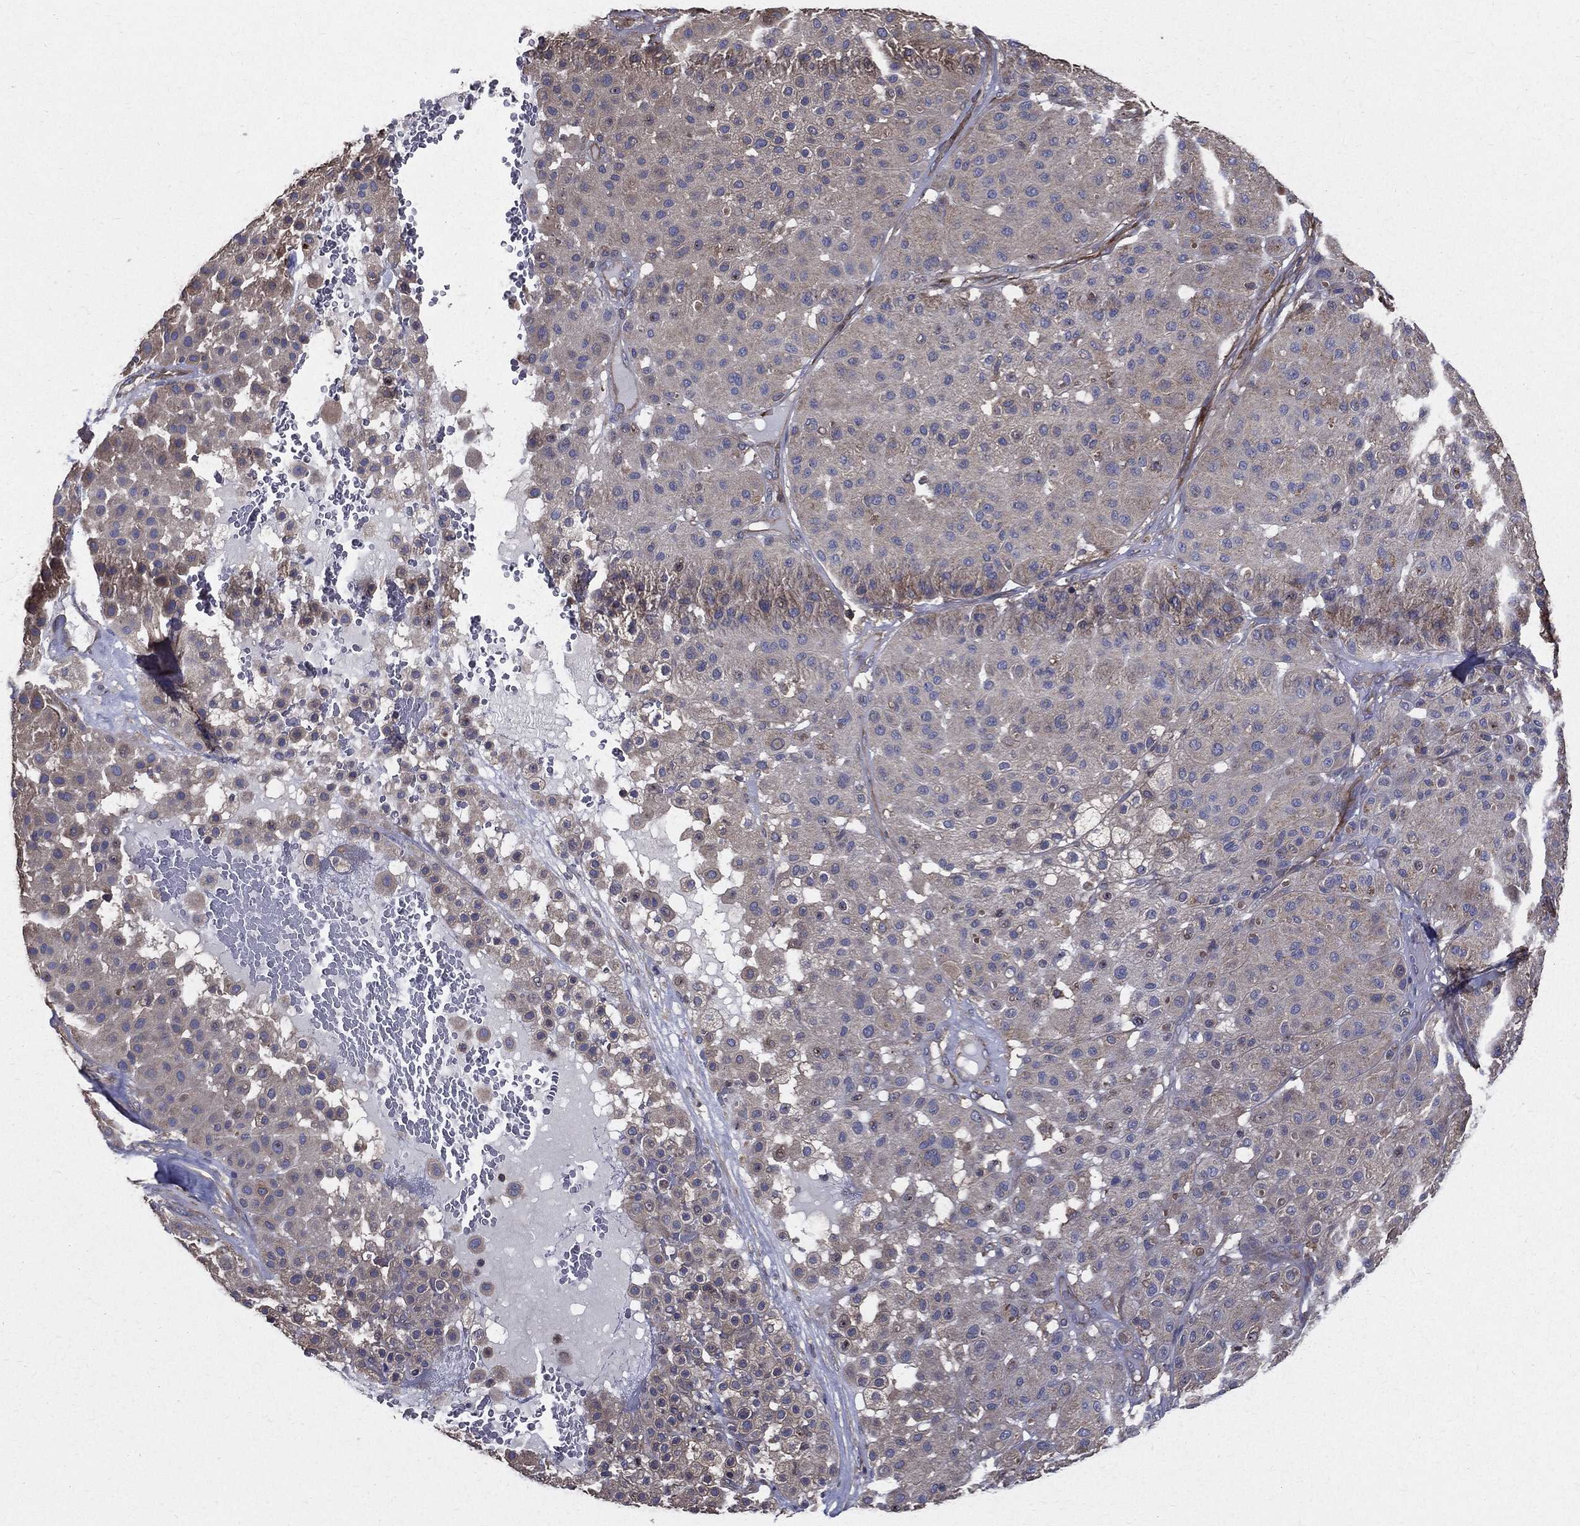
{"staining": {"intensity": "negative", "quantity": "none", "location": "none"}, "tissue": "melanoma", "cell_type": "Tumor cells", "image_type": "cancer", "snomed": [{"axis": "morphology", "description": "Malignant melanoma, Metastatic site"}, {"axis": "topography", "description": "Smooth muscle"}], "caption": "Tumor cells show no significant protein positivity in melanoma.", "gene": "PDCD6IP", "patient": {"sex": "male", "age": 41}}